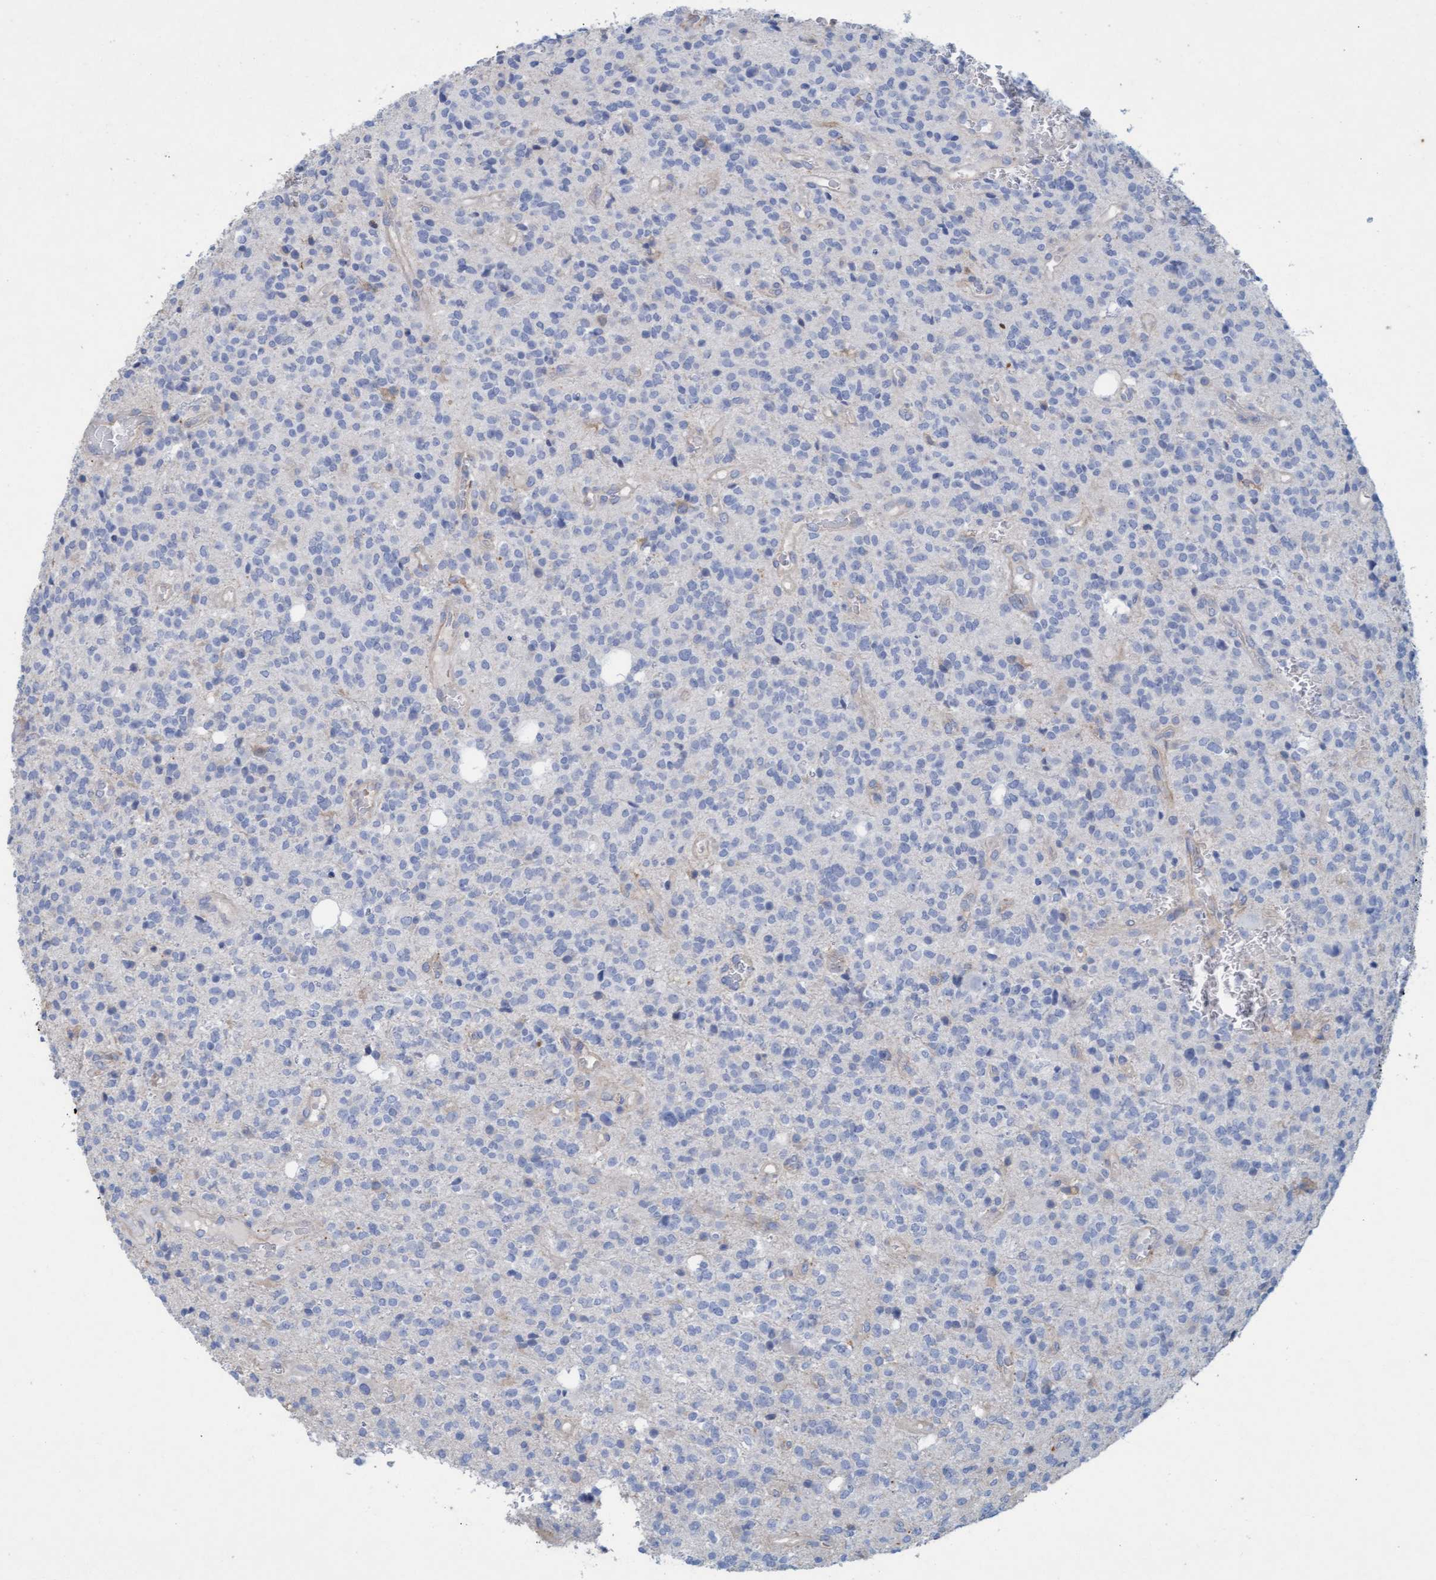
{"staining": {"intensity": "negative", "quantity": "none", "location": "none"}, "tissue": "glioma", "cell_type": "Tumor cells", "image_type": "cancer", "snomed": [{"axis": "morphology", "description": "Glioma, malignant, High grade"}, {"axis": "topography", "description": "Brain"}], "caption": "A micrograph of malignant glioma (high-grade) stained for a protein shows no brown staining in tumor cells.", "gene": "SIGIRR", "patient": {"sex": "male", "age": 34}}